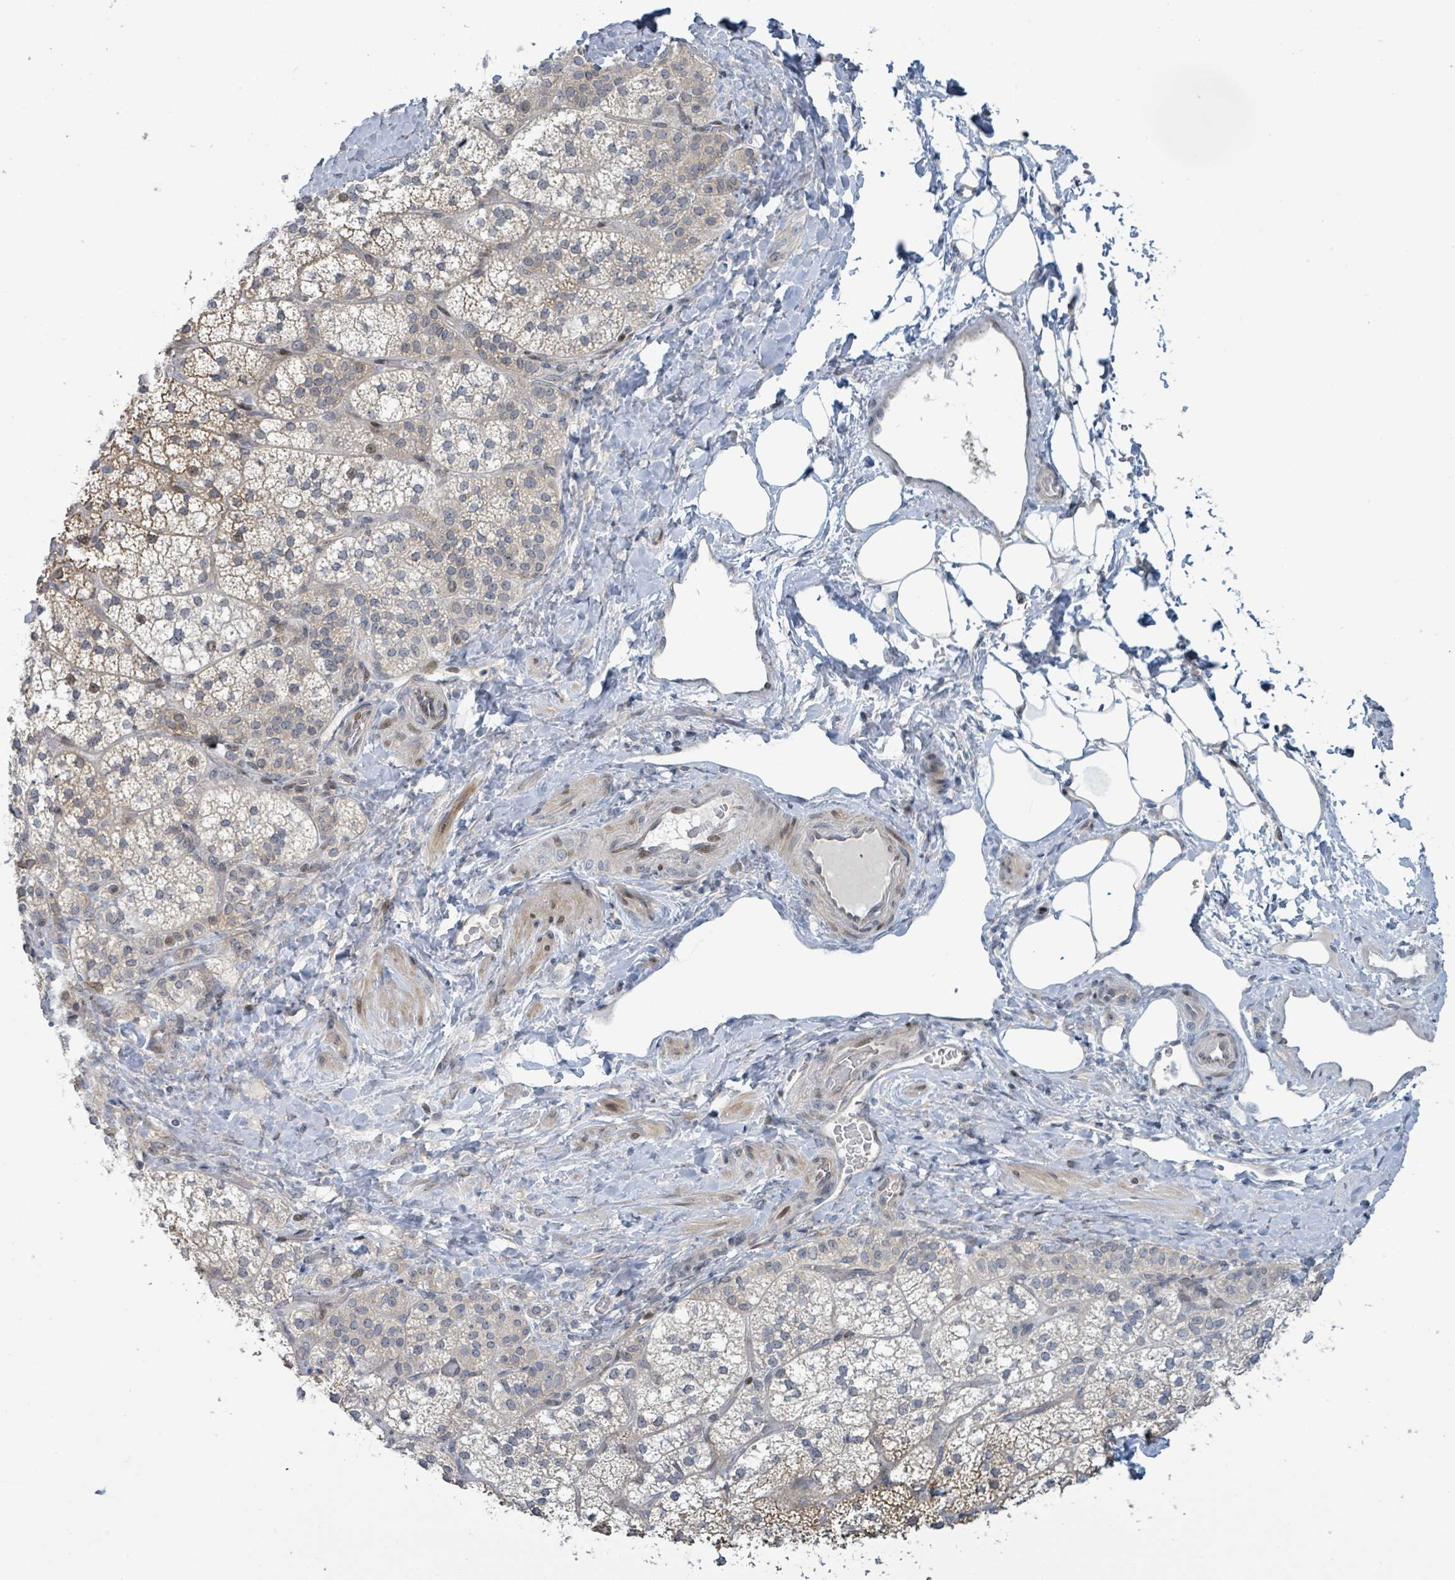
{"staining": {"intensity": "moderate", "quantity": "25%-75%", "location": "cytoplasmic/membranous"}, "tissue": "adrenal gland", "cell_type": "Glandular cells", "image_type": "normal", "snomed": [{"axis": "morphology", "description": "Normal tissue, NOS"}, {"axis": "topography", "description": "Adrenal gland"}], "caption": "A brown stain highlights moderate cytoplasmic/membranous expression of a protein in glandular cells of benign adrenal gland.", "gene": "RPL32", "patient": {"sex": "male", "age": 53}}